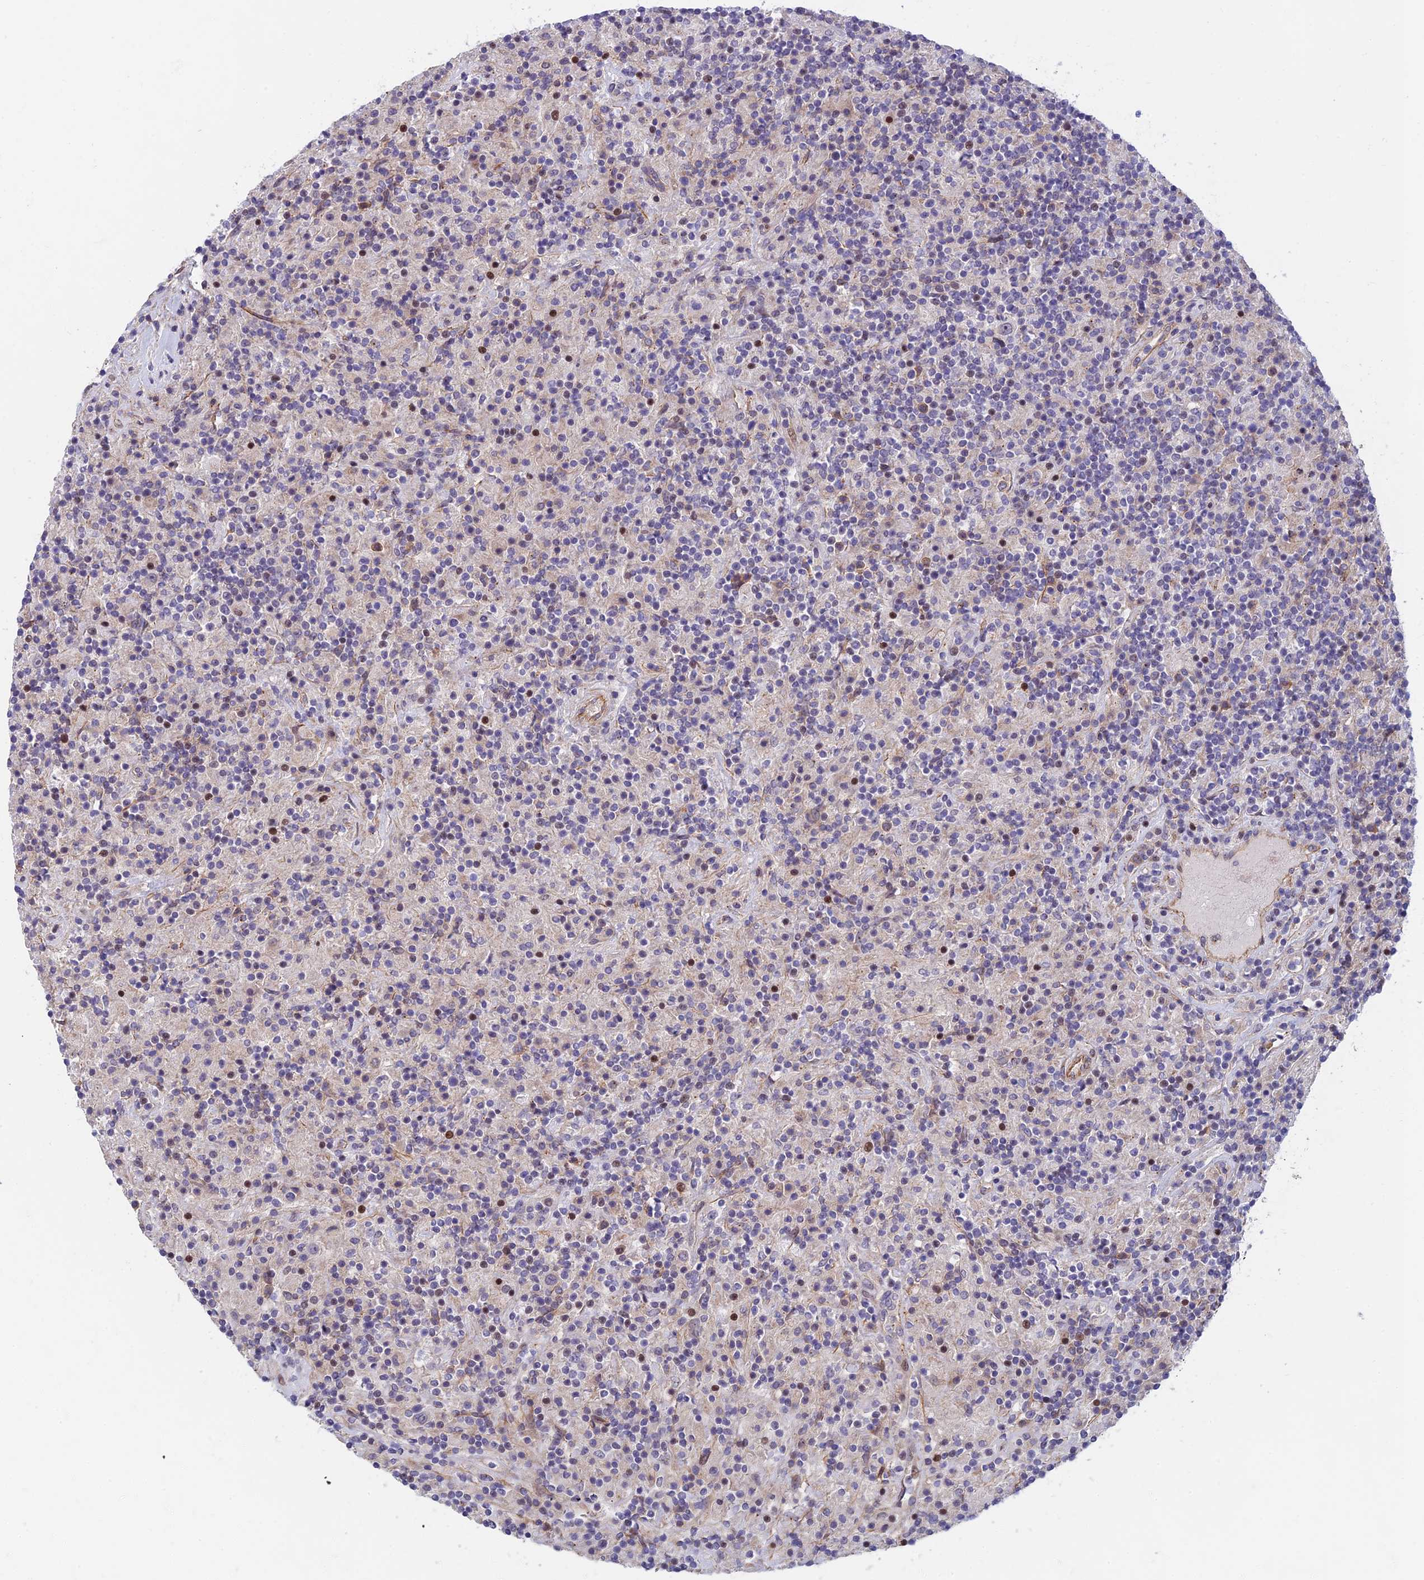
{"staining": {"intensity": "negative", "quantity": "none", "location": "none"}, "tissue": "lymphoma", "cell_type": "Tumor cells", "image_type": "cancer", "snomed": [{"axis": "morphology", "description": "Hodgkin's disease, NOS"}, {"axis": "topography", "description": "Lymph node"}], "caption": "This photomicrograph is of lymphoma stained with IHC to label a protein in brown with the nuclei are counter-stained blue. There is no positivity in tumor cells. (DAB (3,3'-diaminobenzidine) immunohistochemistry (IHC) with hematoxylin counter stain).", "gene": "RHBDL2", "patient": {"sex": "male", "age": 70}}